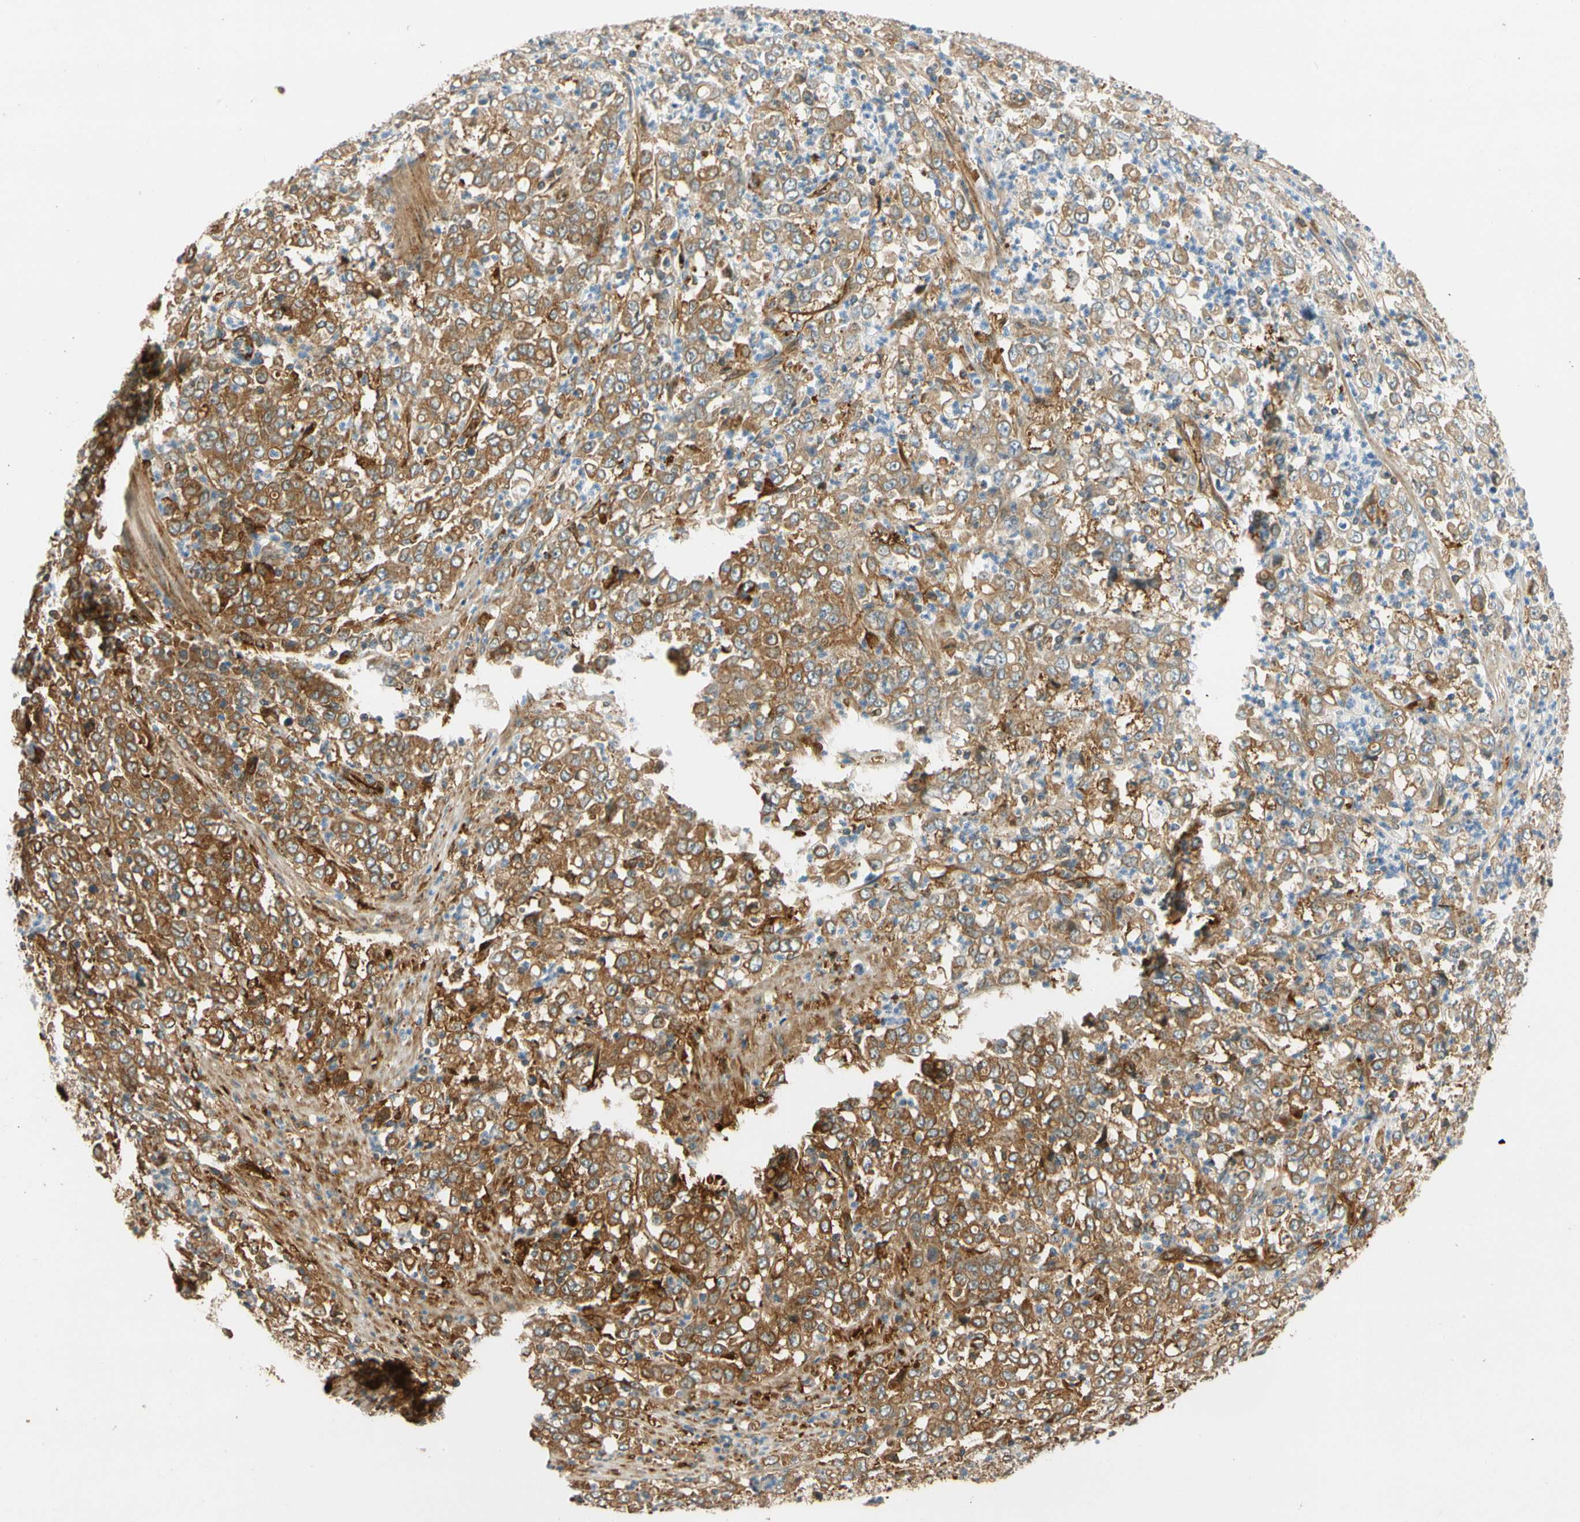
{"staining": {"intensity": "moderate", "quantity": ">75%", "location": "cytoplasmic/membranous"}, "tissue": "stomach cancer", "cell_type": "Tumor cells", "image_type": "cancer", "snomed": [{"axis": "morphology", "description": "Adenocarcinoma, NOS"}, {"axis": "topography", "description": "Stomach, lower"}], "caption": "Human stomach adenocarcinoma stained for a protein (brown) reveals moderate cytoplasmic/membranous positive expression in about >75% of tumor cells.", "gene": "PARP14", "patient": {"sex": "female", "age": 71}}